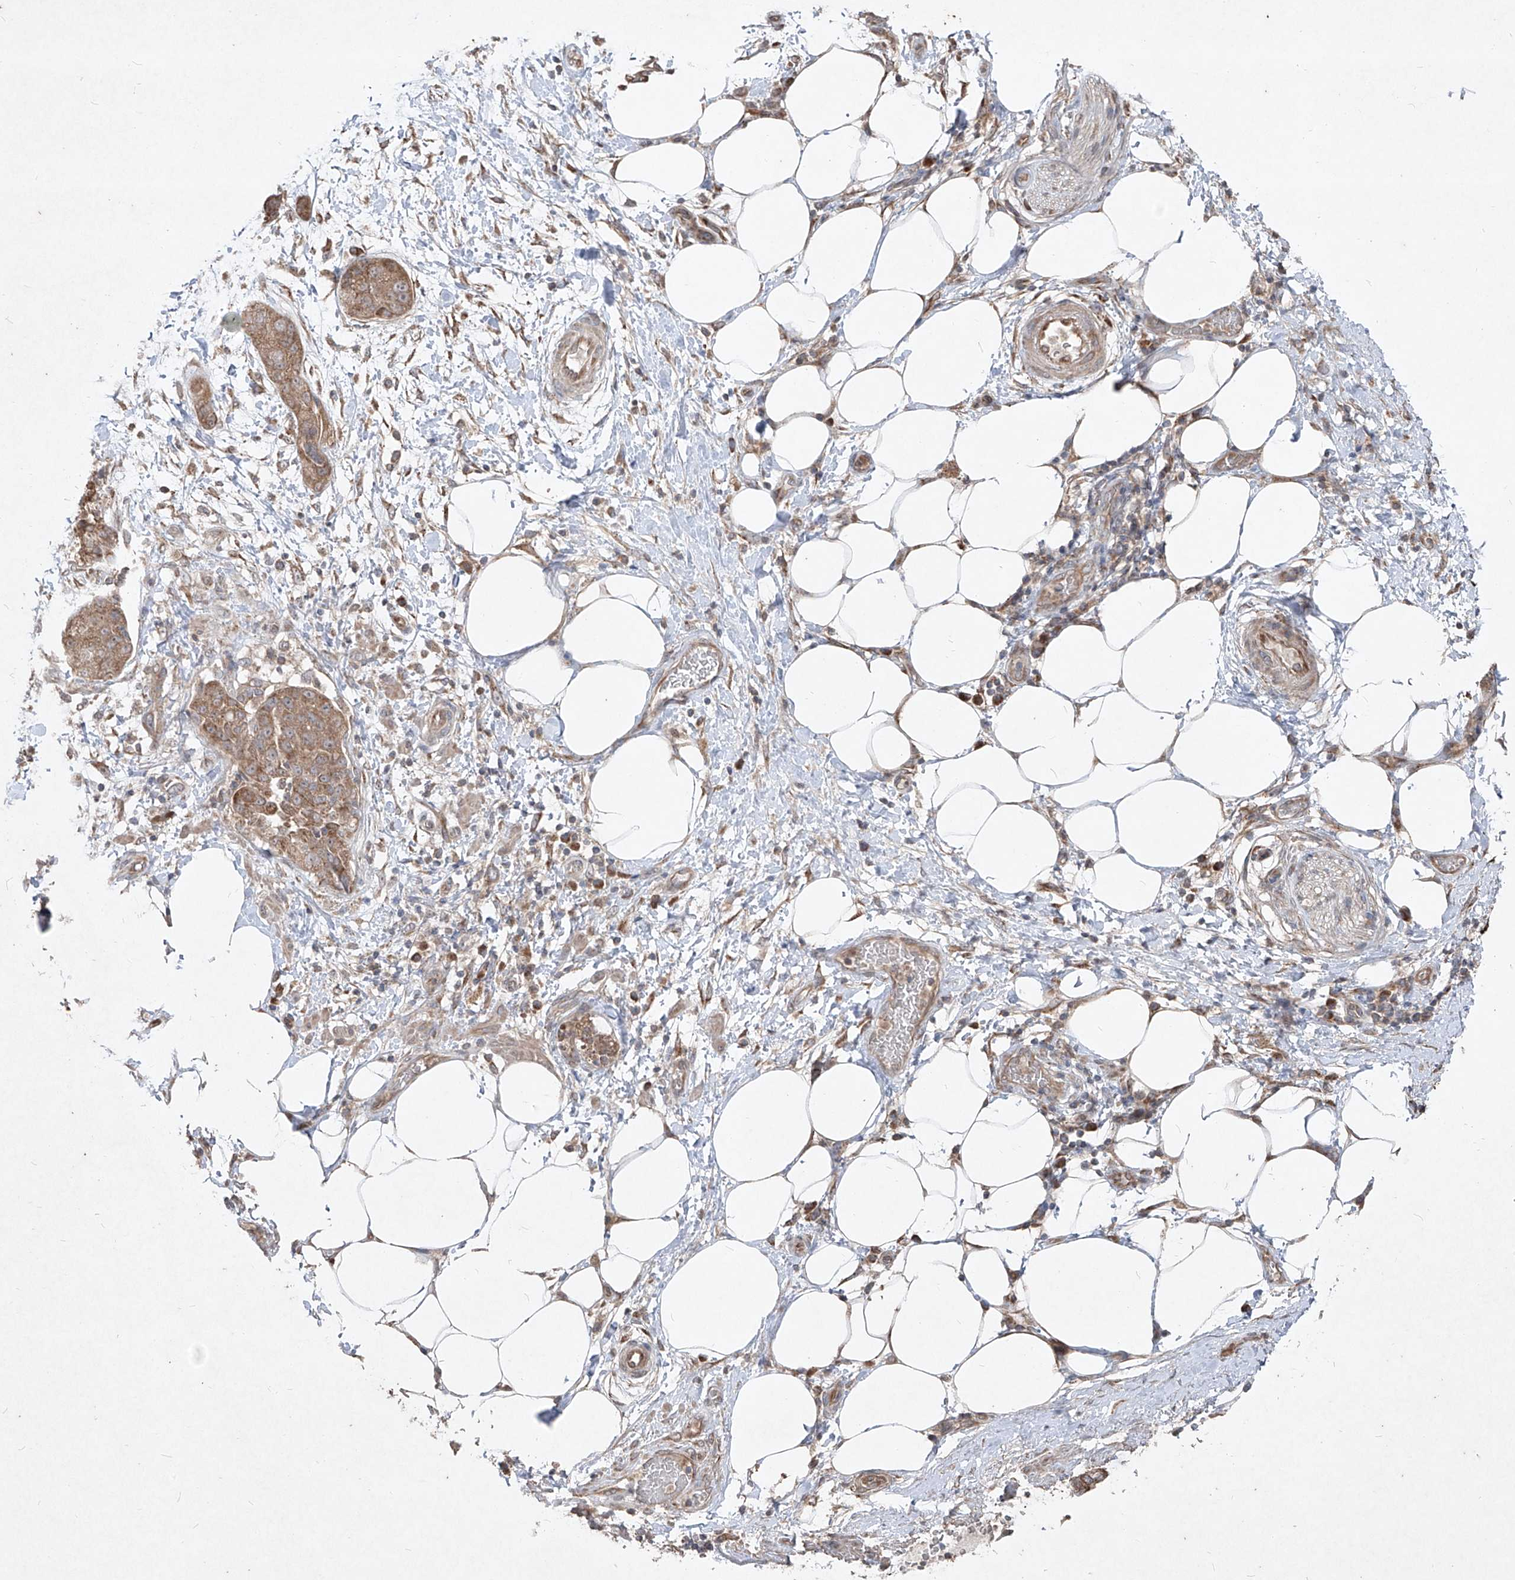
{"staining": {"intensity": "moderate", "quantity": ">75%", "location": "cytoplasmic/membranous"}, "tissue": "pancreatic cancer", "cell_type": "Tumor cells", "image_type": "cancer", "snomed": [{"axis": "morphology", "description": "Adenocarcinoma, NOS"}, {"axis": "topography", "description": "Pancreas"}], "caption": "Immunohistochemistry (IHC) (DAB (3,3'-diaminobenzidine)) staining of human pancreatic adenocarcinoma reveals moderate cytoplasmic/membranous protein positivity in approximately >75% of tumor cells.", "gene": "ABCD3", "patient": {"sex": "female", "age": 78}}